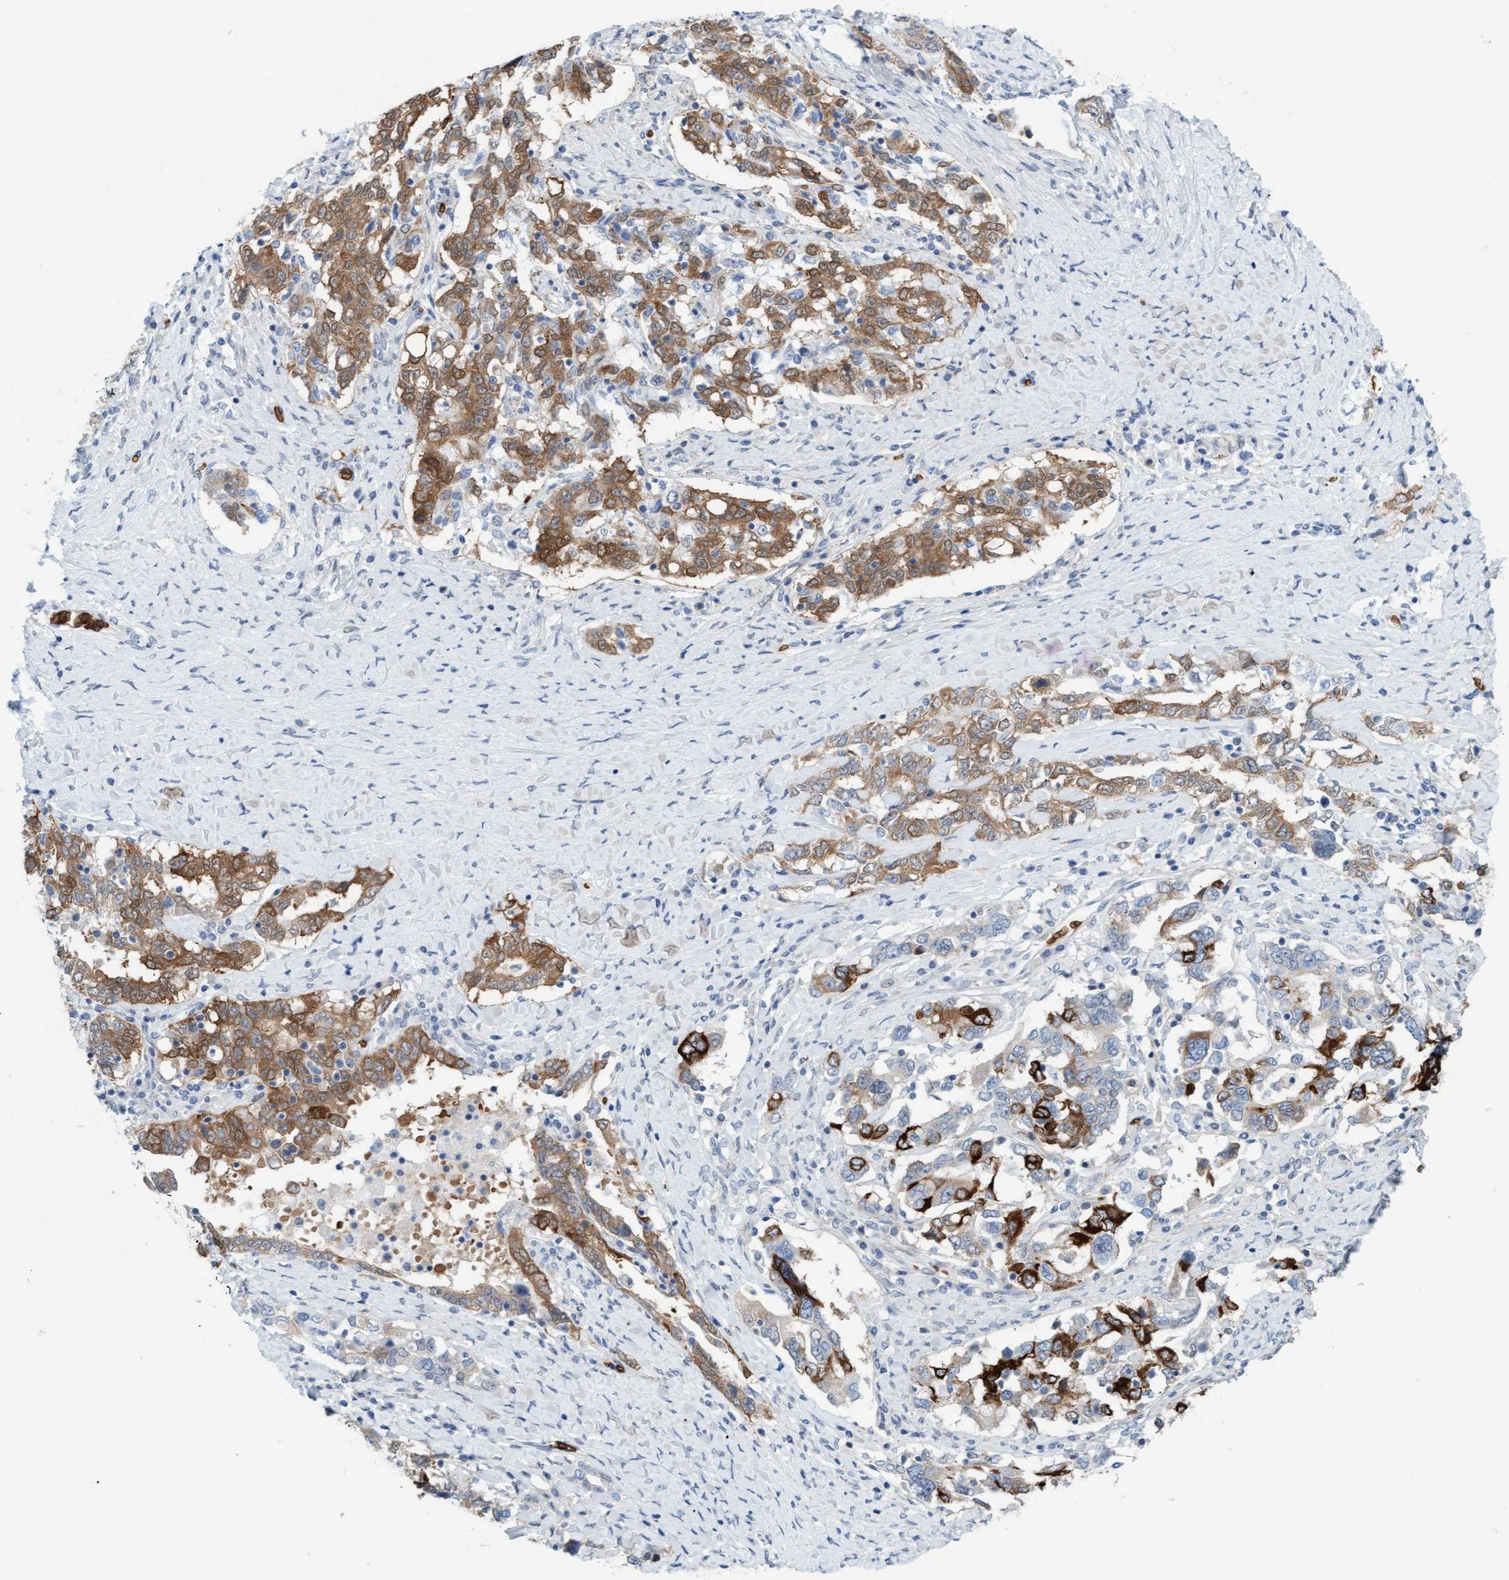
{"staining": {"intensity": "moderate", "quantity": ">75%", "location": "cytoplasmic/membranous"}, "tissue": "ovarian cancer", "cell_type": "Tumor cells", "image_type": "cancer", "snomed": [{"axis": "morphology", "description": "Carcinoma, endometroid"}, {"axis": "topography", "description": "Ovary"}], "caption": "A photomicrograph of human endometroid carcinoma (ovarian) stained for a protein exhibits moderate cytoplasmic/membranous brown staining in tumor cells.", "gene": "SPEM2", "patient": {"sex": "female", "age": 62}}